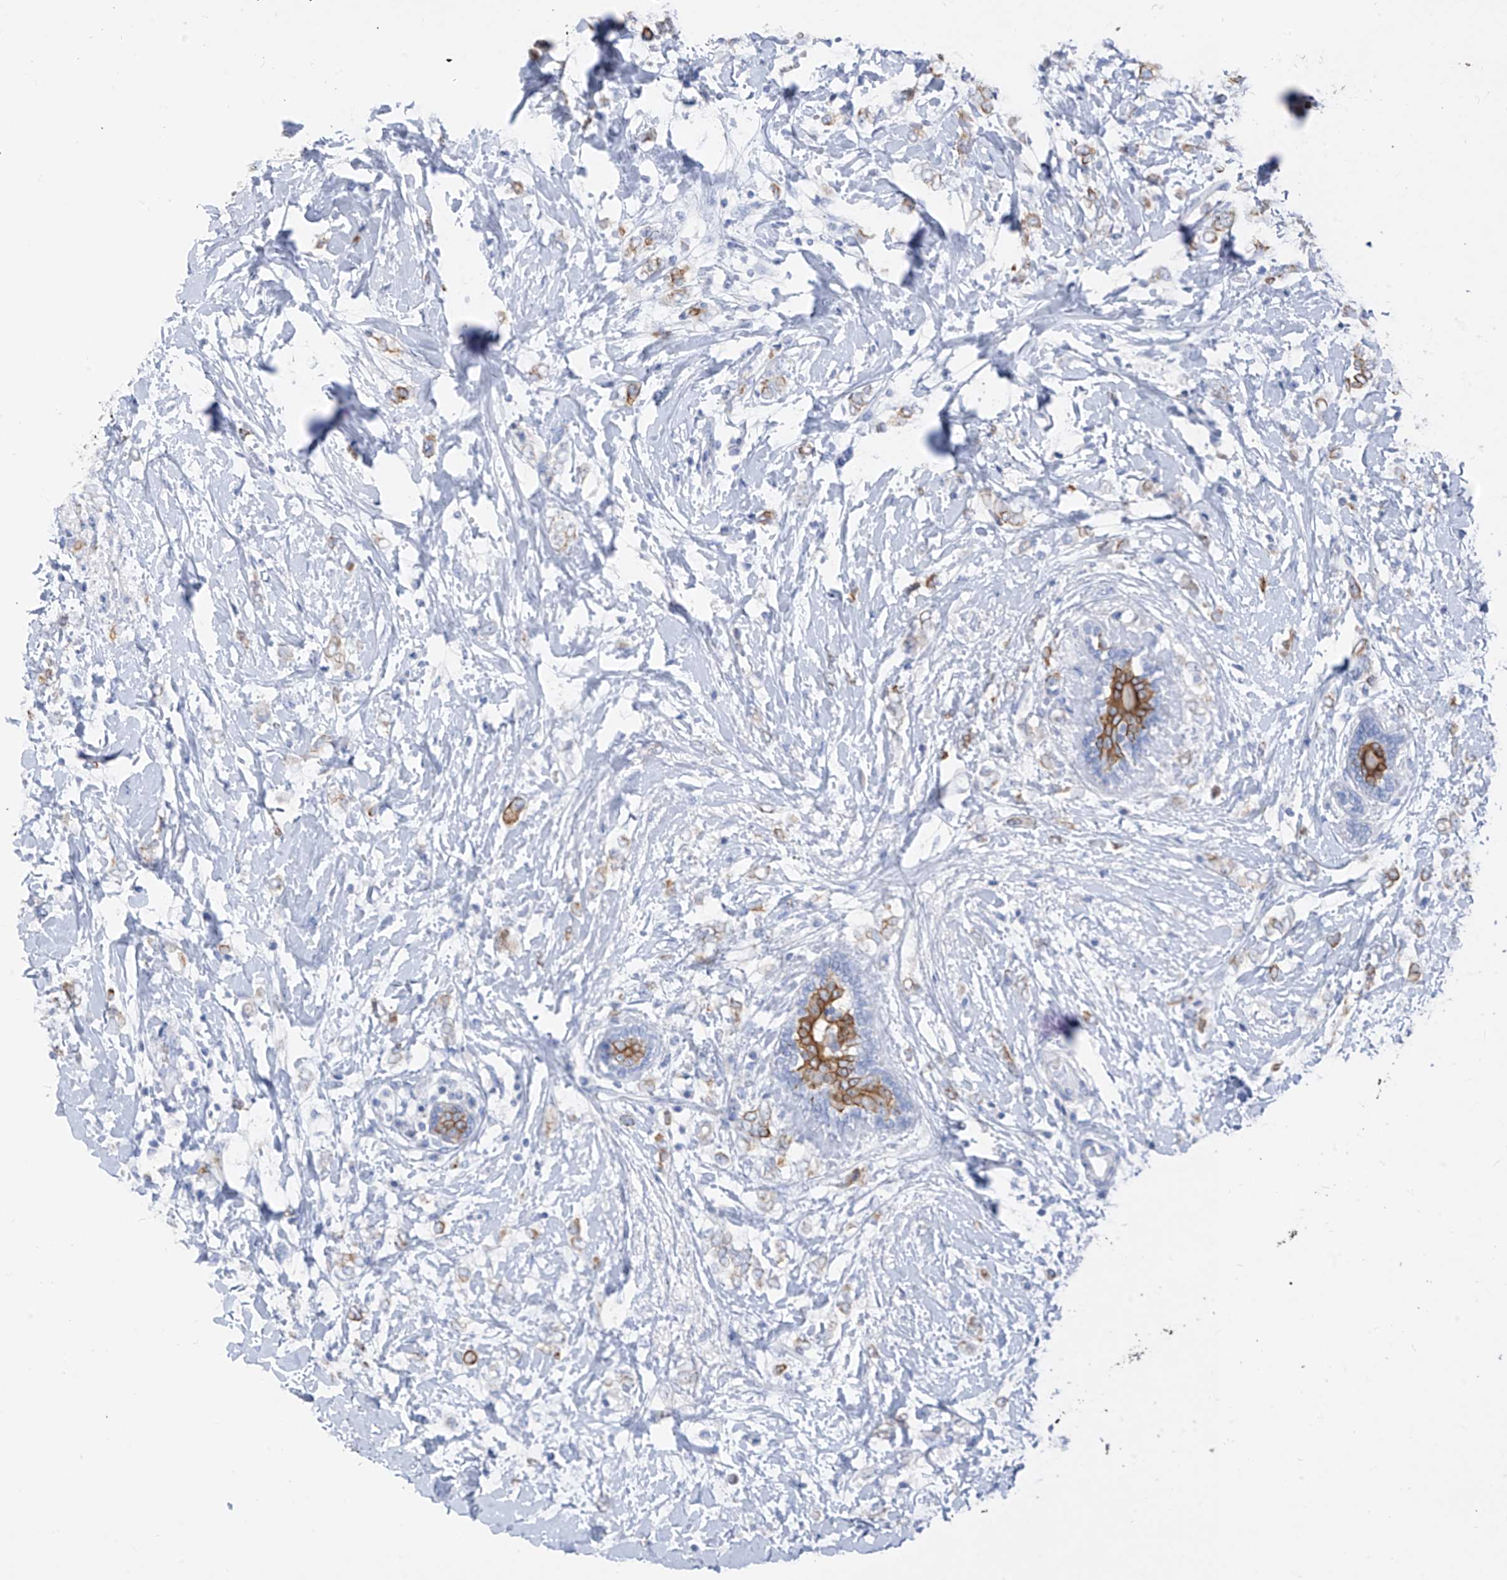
{"staining": {"intensity": "moderate", "quantity": "25%-75%", "location": "cytoplasmic/membranous"}, "tissue": "breast cancer", "cell_type": "Tumor cells", "image_type": "cancer", "snomed": [{"axis": "morphology", "description": "Normal tissue, NOS"}, {"axis": "morphology", "description": "Lobular carcinoma"}, {"axis": "topography", "description": "Breast"}], "caption": "Immunohistochemistry (DAB (3,3'-diaminobenzidine)) staining of human lobular carcinoma (breast) exhibits moderate cytoplasmic/membranous protein expression in about 25%-75% of tumor cells.", "gene": "PAFAH1B3", "patient": {"sex": "female", "age": 47}}